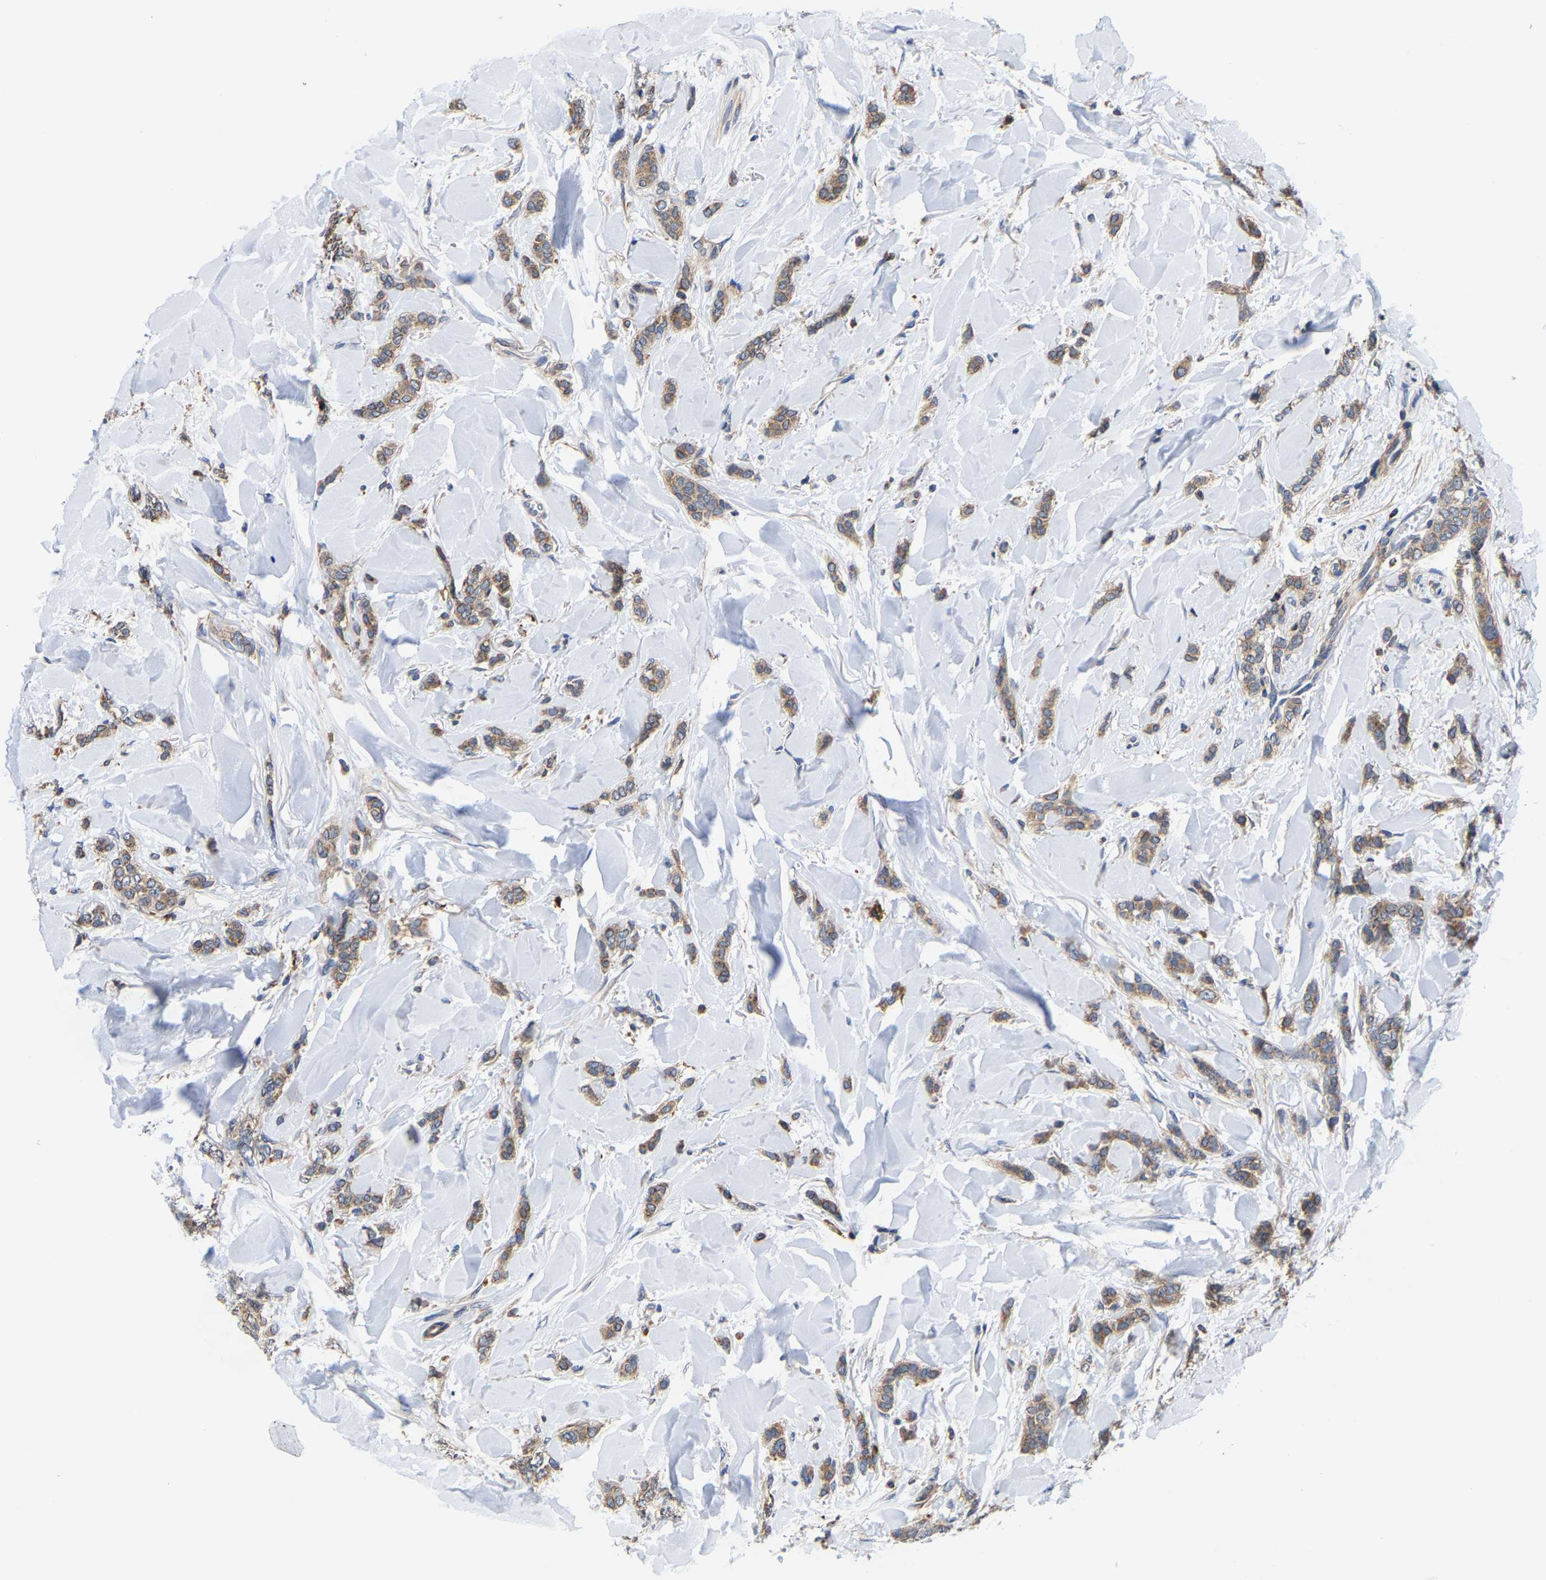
{"staining": {"intensity": "moderate", "quantity": ">75%", "location": "cytoplasmic/membranous"}, "tissue": "breast cancer", "cell_type": "Tumor cells", "image_type": "cancer", "snomed": [{"axis": "morphology", "description": "Lobular carcinoma"}, {"axis": "topography", "description": "Skin"}, {"axis": "topography", "description": "Breast"}], "caption": "This is a micrograph of IHC staining of breast cancer (lobular carcinoma), which shows moderate expression in the cytoplasmic/membranous of tumor cells.", "gene": "PFKFB3", "patient": {"sex": "female", "age": 46}}